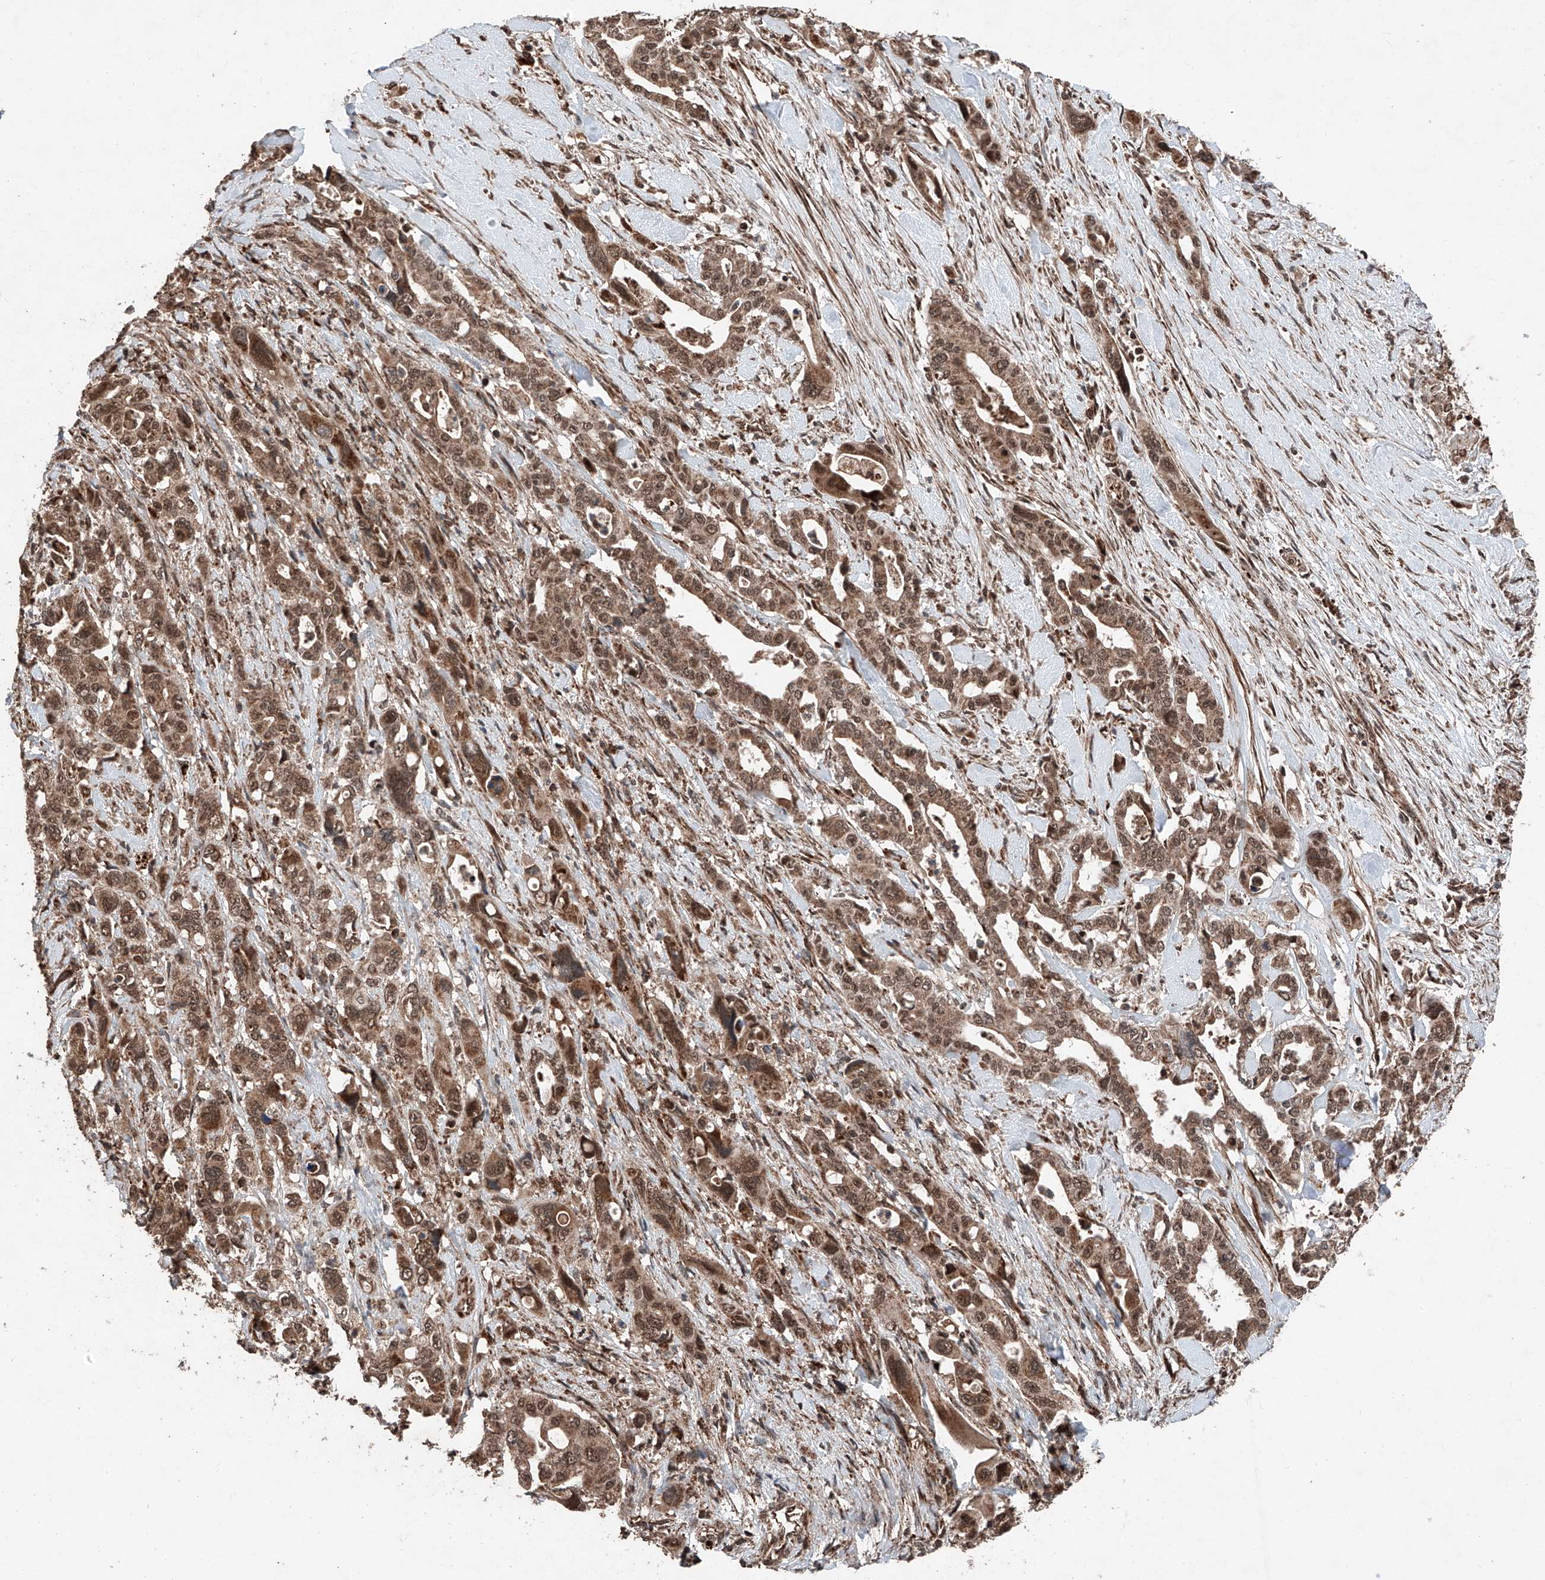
{"staining": {"intensity": "moderate", "quantity": ">75%", "location": "cytoplasmic/membranous,nuclear"}, "tissue": "pancreatic cancer", "cell_type": "Tumor cells", "image_type": "cancer", "snomed": [{"axis": "morphology", "description": "Adenocarcinoma, NOS"}, {"axis": "topography", "description": "Pancreas"}], "caption": "The image demonstrates staining of adenocarcinoma (pancreatic), revealing moderate cytoplasmic/membranous and nuclear protein staining (brown color) within tumor cells.", "gene": "ZSCAN29", "patient": {"sex": "male", "age": 46}}